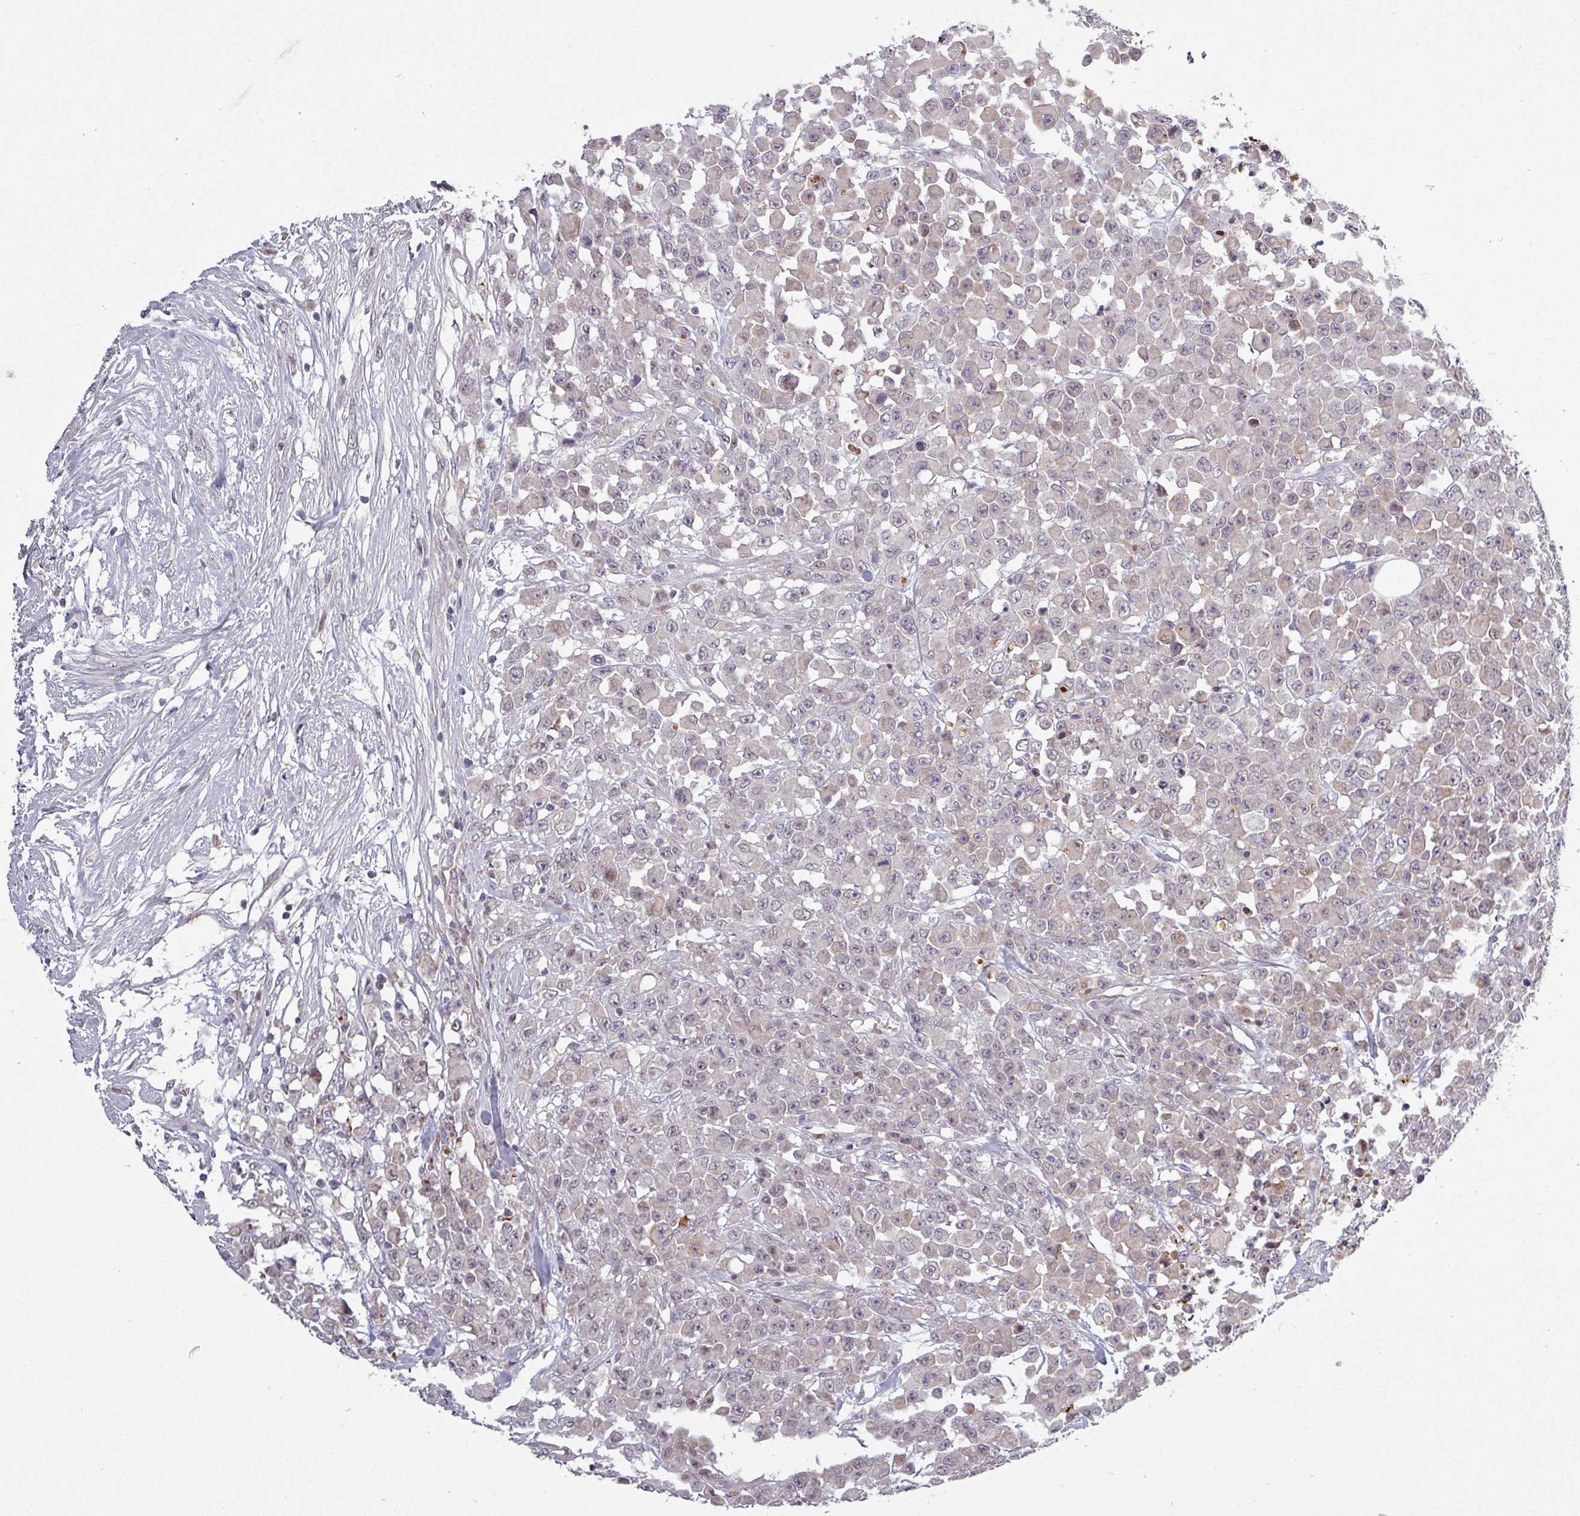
{"staining": {"intensity": "weak", "quantity": "<25%", "location": "cytoplasmic/membranous,nuclear"}, "tissue": "colorectal cancer", "cell_type": "Tumor cells", "image_type": "cancer", "snomed": [{"axis": "morphology", "description": "Adenocarcinoma, NOS"}, {"axis": "topography", "description": "Colon"}], "caption": "Tumor cells show no significant protein positivity in adenocarcinoma (colorectal).", "gene": "C2orf16", "patient": {"sex": "male", "age": 51}}